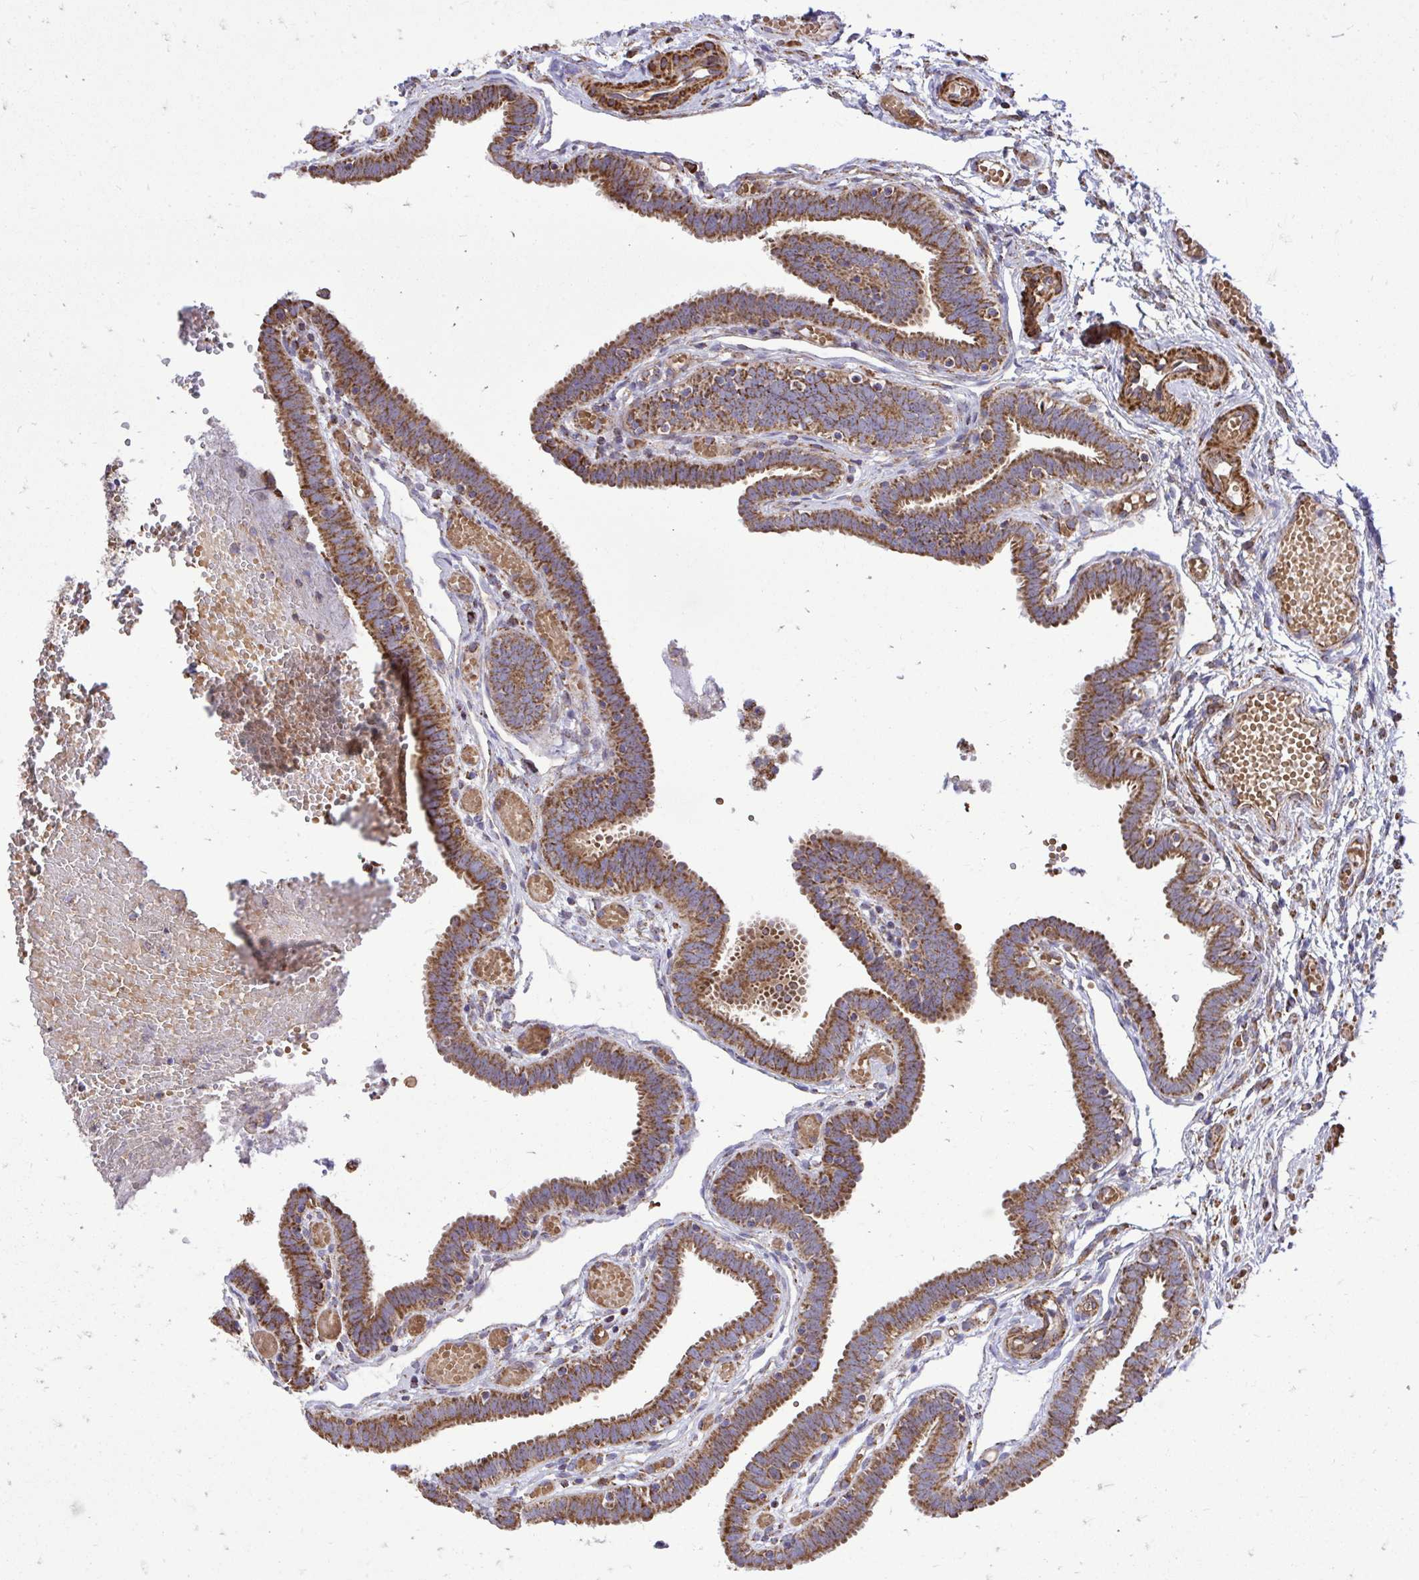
{"staining": {"intensity": "moderate", "quantity": ">75%", "location": "cytoplasmic/membranous"}, "tissue": "fallopian tube", "cell_type": "Glandular cells", "image_type": "normal", "snomed": [{"axis": "morphology", "description": "Normal tissue, NOS"}, {"axis": "topography", "description": "Fallopian tube"}], "caption": "Moderate cytoplasmic/membranous protein staining is appreciated in about >75% of glandular cells in fallopian tube. (IHC, brightfield microscopy, high magnification).", "gene": "UBE2C", "patient": {"sex": "female", "age": 37}}